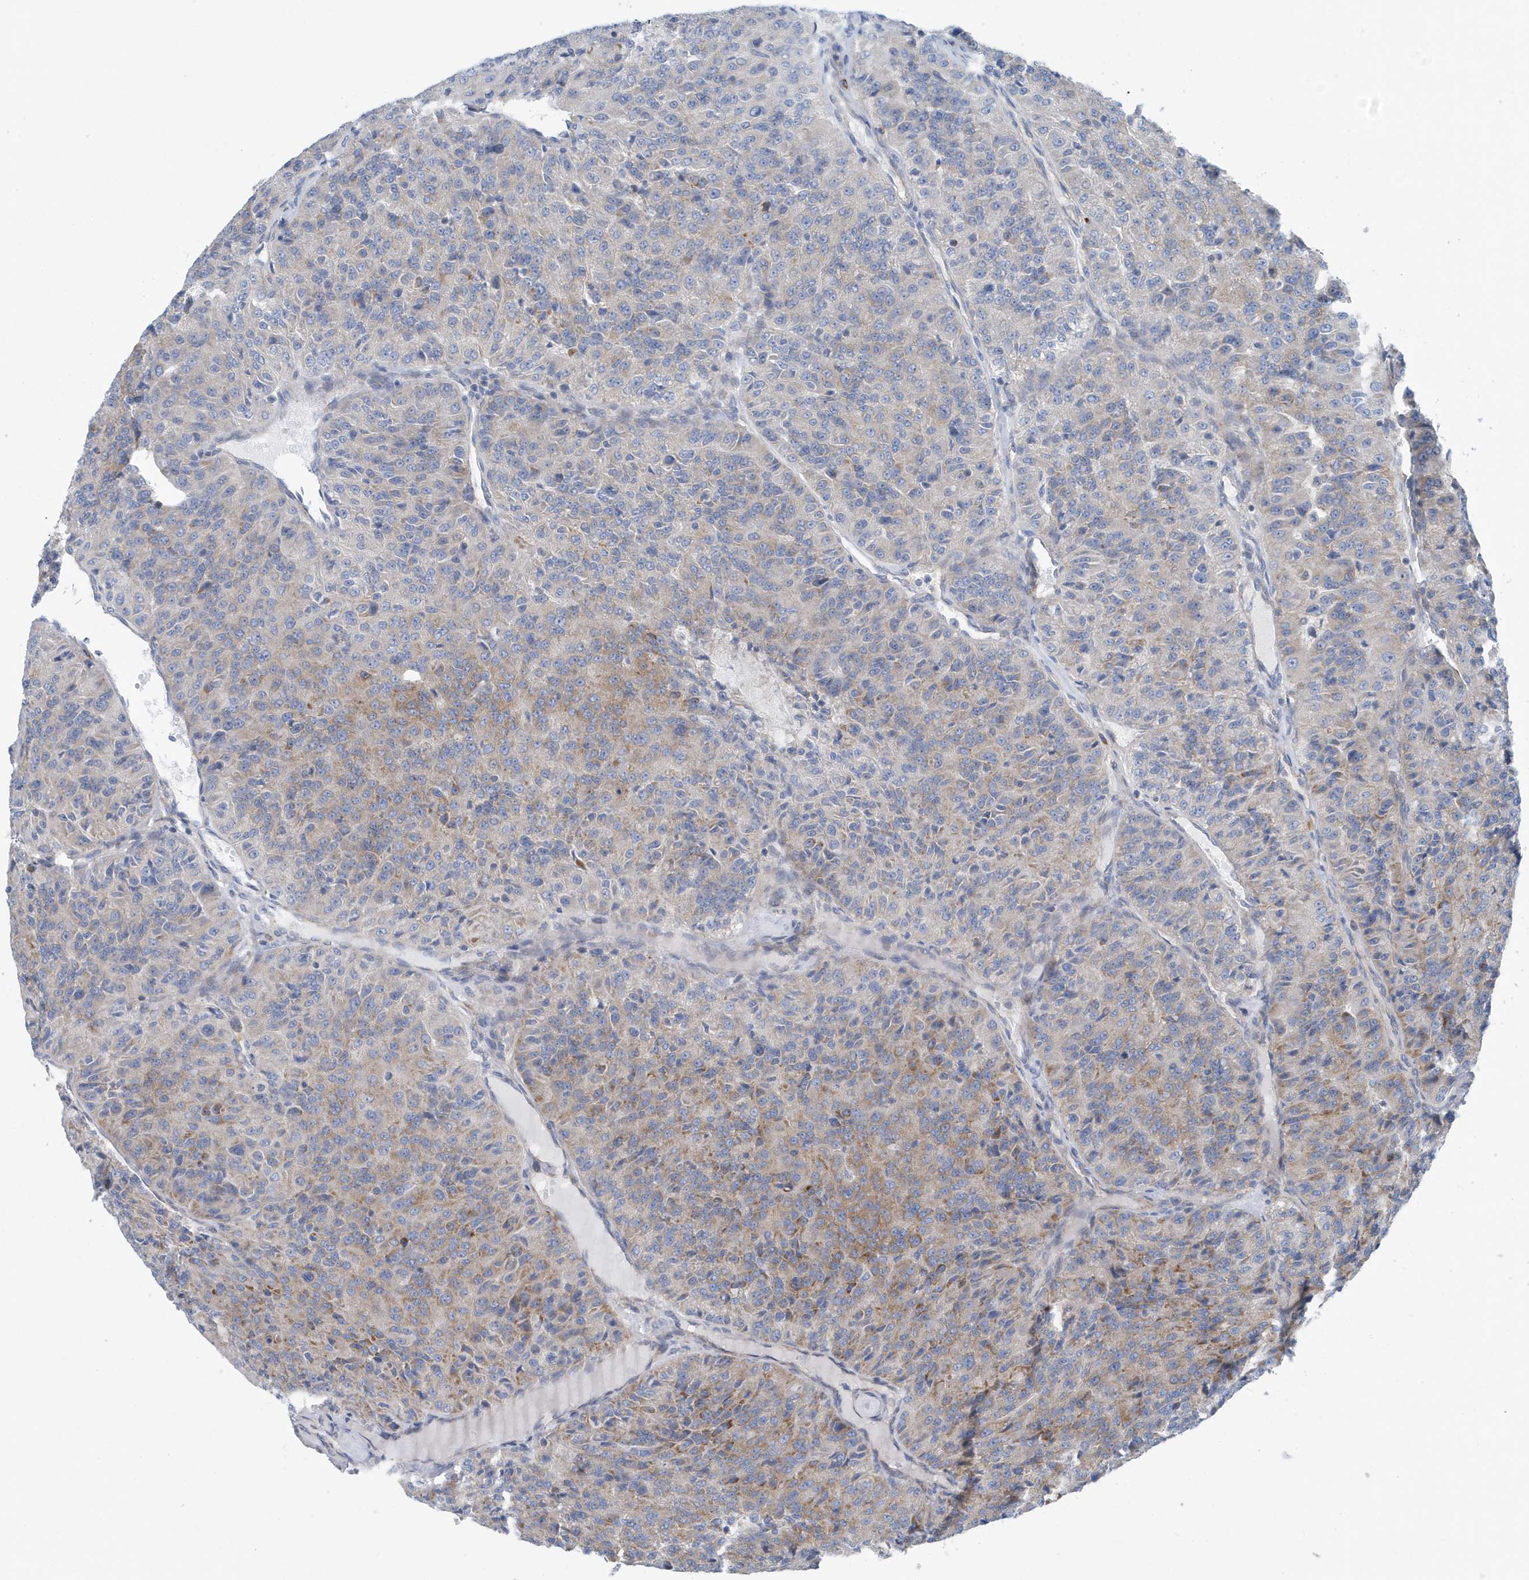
{"staining": {"intensity": "moderate", "quantity": "<25%", "location": "cytoplasmic/membranous"}, "tissue": "renal cancer", "cell_type": "Tumor cells", "image_type": "cancer", "snomed": [{"axis": "morphology", "description": "Adenocarcinoma, NOS"}, {"axis": "topography", "description": "Kidney"}], "caption": "An image showing moderate cytoplasmic/membranous staining in approximately <25% of tumor cells in renal cancer, as visualized by brown immunohistochemical staining.", "gene": "PPM1M", "patient": {"sex": "female", "age": 63}}